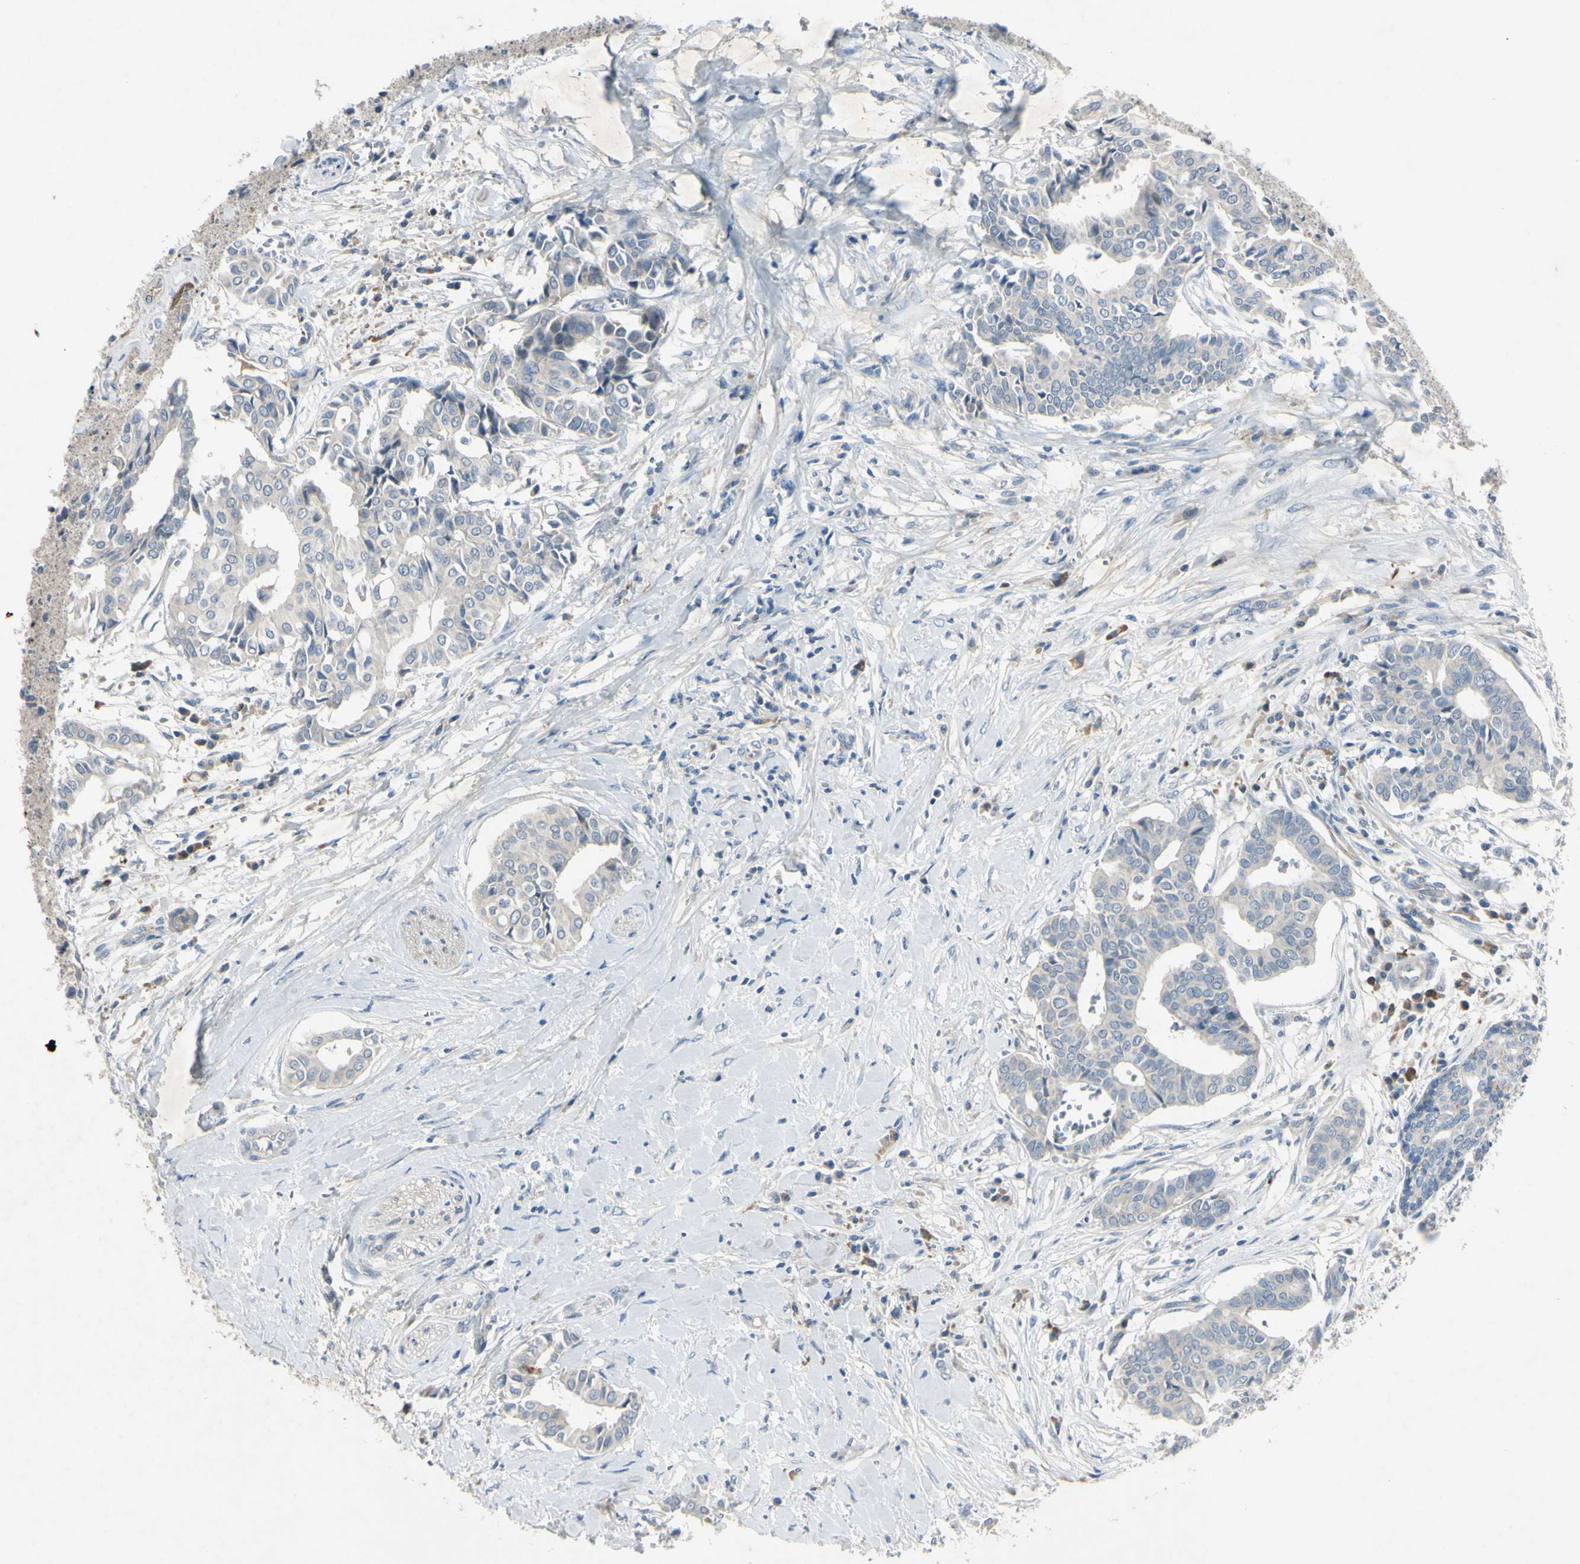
{"staining": {"intensity": "negative", "quantity": "none", "location": "none"}, "tissue": "head and neck cancer", "cell_type": "Tumor cells", "image_type": "cancer", "snomed": [{"axis": "morphology", "description": "Adenocarcinoma, NOS"}, {"axis": "topography", "description": "Salivary gland"}, {"axis": "topography", "description": "Head-Neck"}], "caption": "IHC micrograph of neoplastic tissue: head and neck cancer (adenocarcinoma) stained with DAB (3,3'-diaminobenzidine) reveals no significant protein staining in tumor cells. (DAB IHC, high magnification).", "gene": "AATK", "patient": {"sex": "female", "age": 59}}